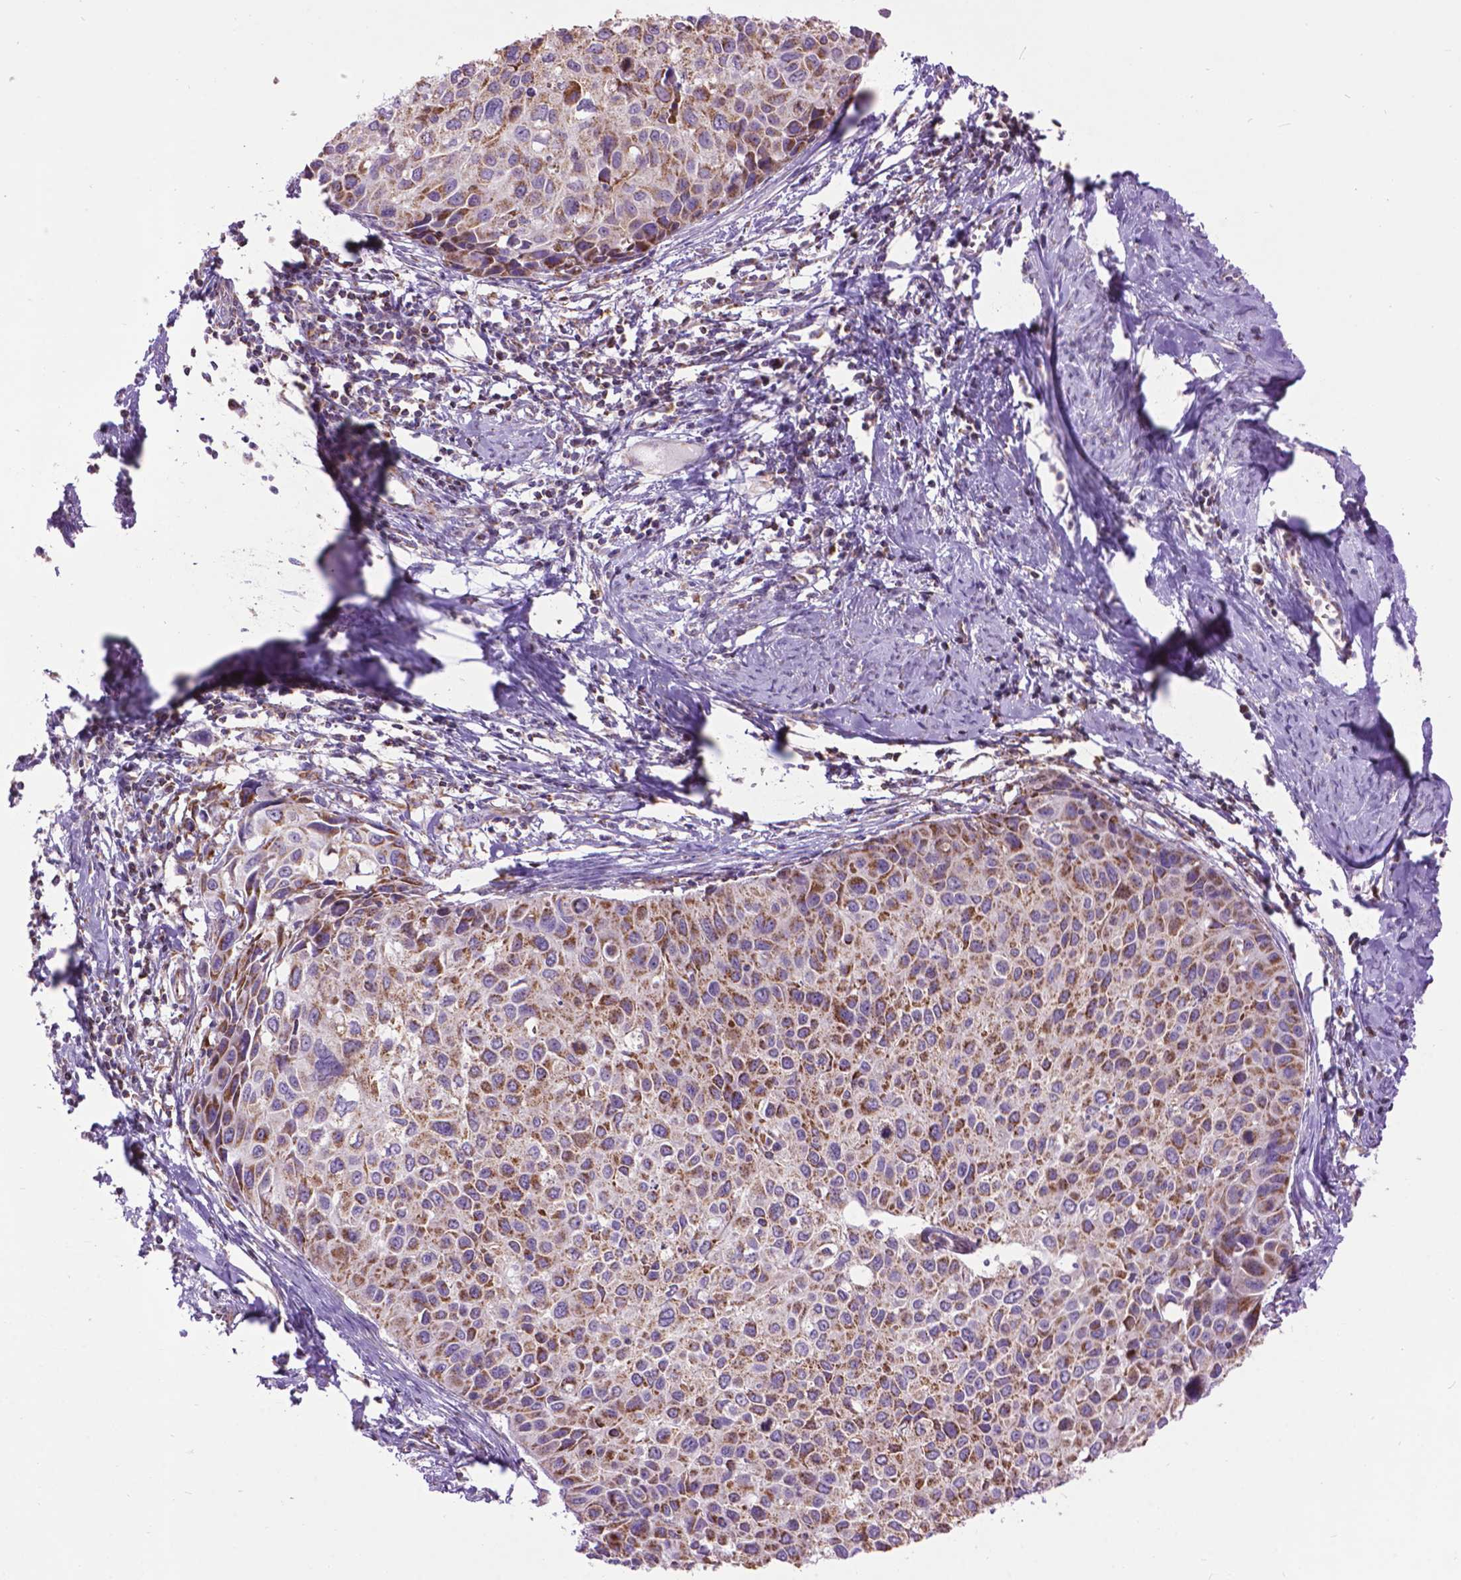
{"staining": {"intensity": "moderate", "quantity": ">75%", "location": "cytoplasmic/membranous"}, "tissue": "cervical cancer", "cell_type": "Tumor cells", "image_type": "cancer", "snomed": [{"axis": "morphology", "description": "Squamous cell carcinoma, NOS"}, {"axis": "topography", "description": "Cervix"}], "caption": "Immunohistochemistry (IHC) staining of cervical cancer, which reveals medium levels of moderate cytoplasmic/membranous positivity in approximately >75% of tumor cells indicating moderate cytoplasmic/membranous protein staining. The staining was performed using DAB (brown) for protein detection and nuclei were counterstained in hematoxylin (blue).", "gene": "PYCR3", "patient": {"sex": "female", "age": 50}}